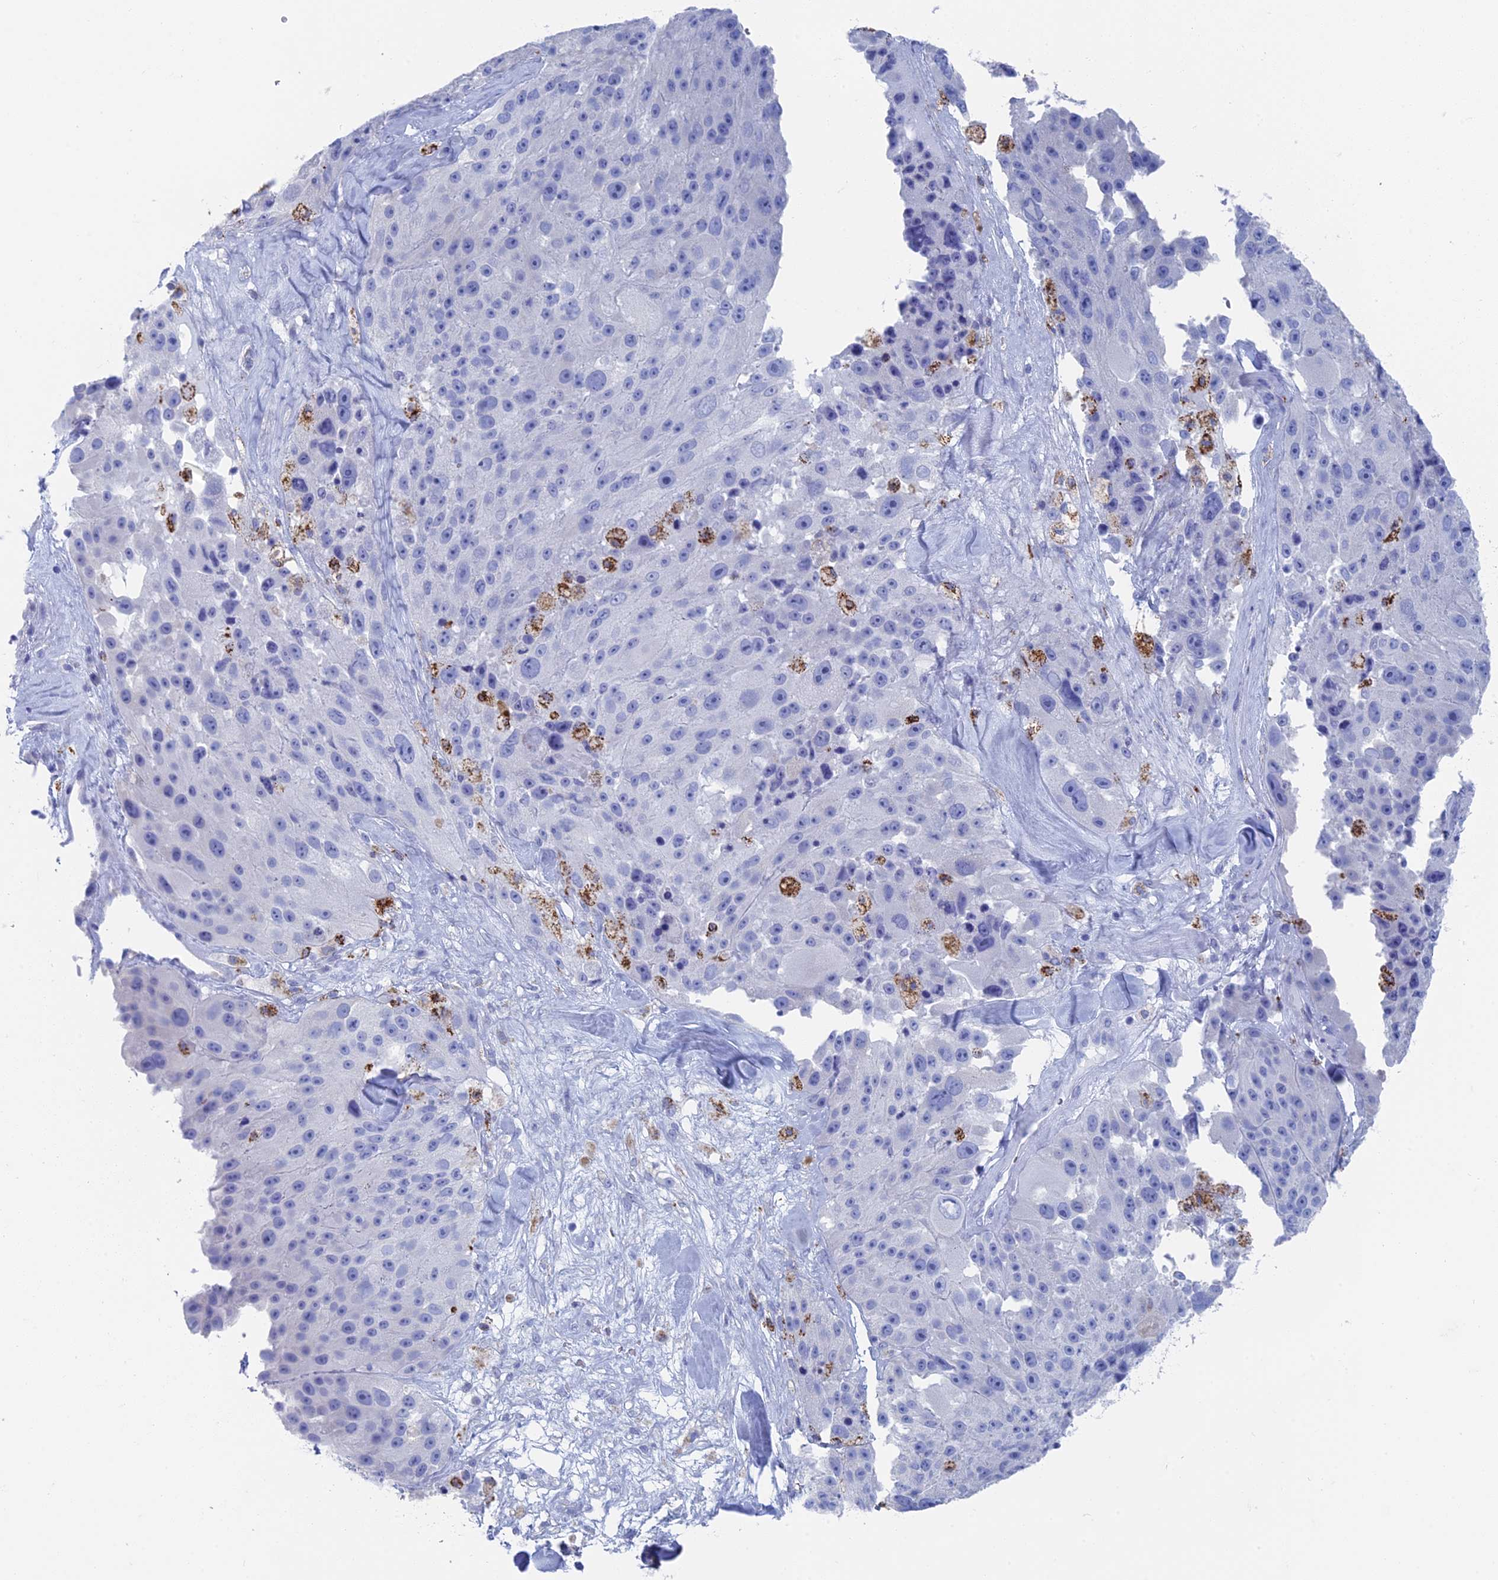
{"staining": {"intensity": "negative", "quantity": "none", "location": "none"}, "tissue": "melanoma", "cell_type": "Tumor cells", "image_type": "cancer", "snomed": [{"axis": "morphology", "description": "Malignant melanoma, Metastatic site"}, {"axis": "topography", "description": "Lymph node"}], "caption": "A photomicrograph of human melanoma is negative for staining in tumor cells.", "gene": "ALMS1", "patient": {"sex": "male", "age": 62}}